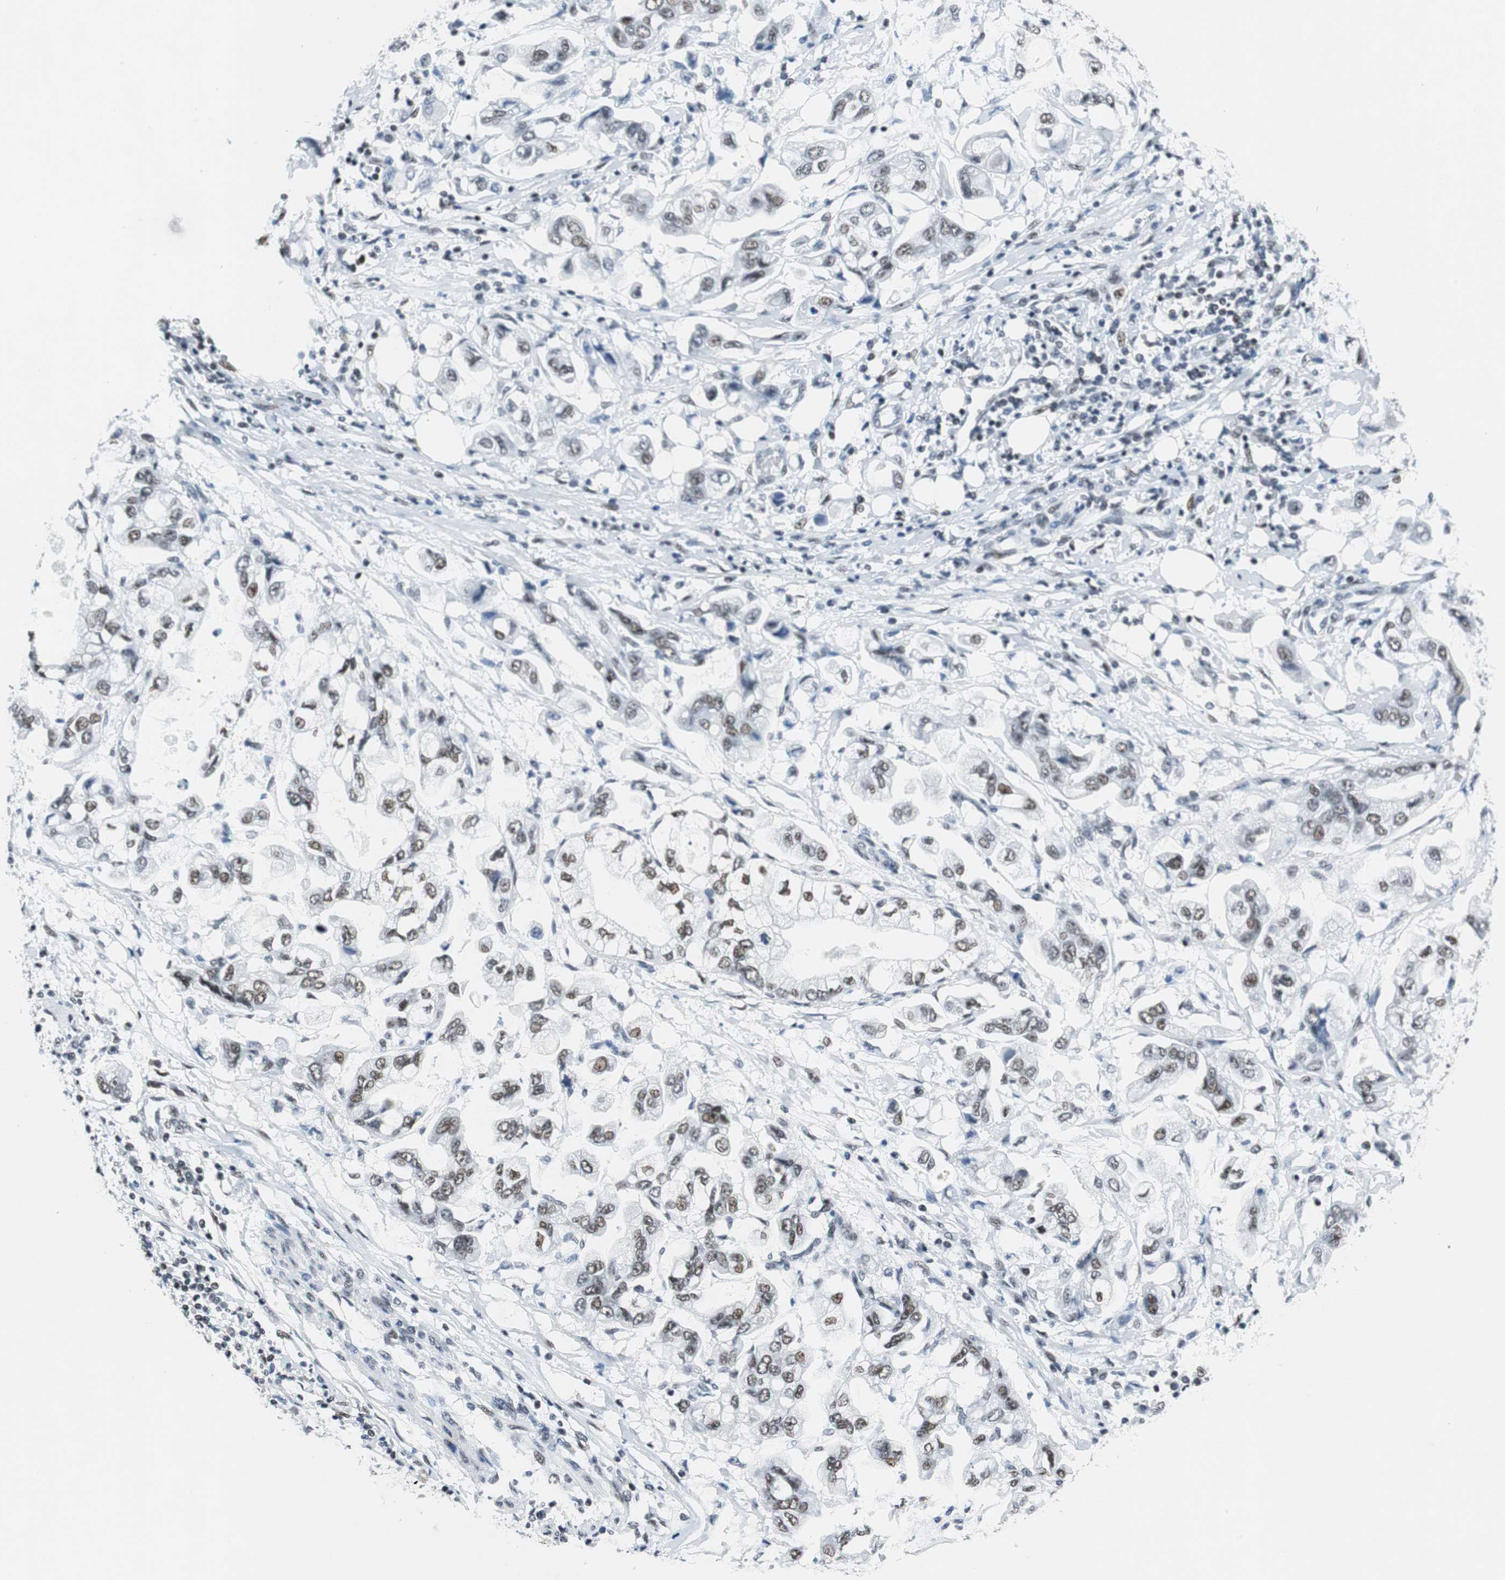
{"staining": {"intensity": "weak", "quantity": "25%-75%", "location": "nuclear"}, "tissue": "stomach cancer", "cell_type": "Tumor cells", "image_type": "cancer", "snomed": [{"axis": "morphology", "description": "Adenocarcinoma, NOS"}, {"axis": "topography", "description": "Stomach"}], "caption": "Weak nuclear positivity for a protein is appreciated in approximately 25%-75% of tumor cells of stomach cancer (adenocarcinoma) using IHC.", "gene": "HDAC3", "patient": {"sex": "male", "age": 62}}